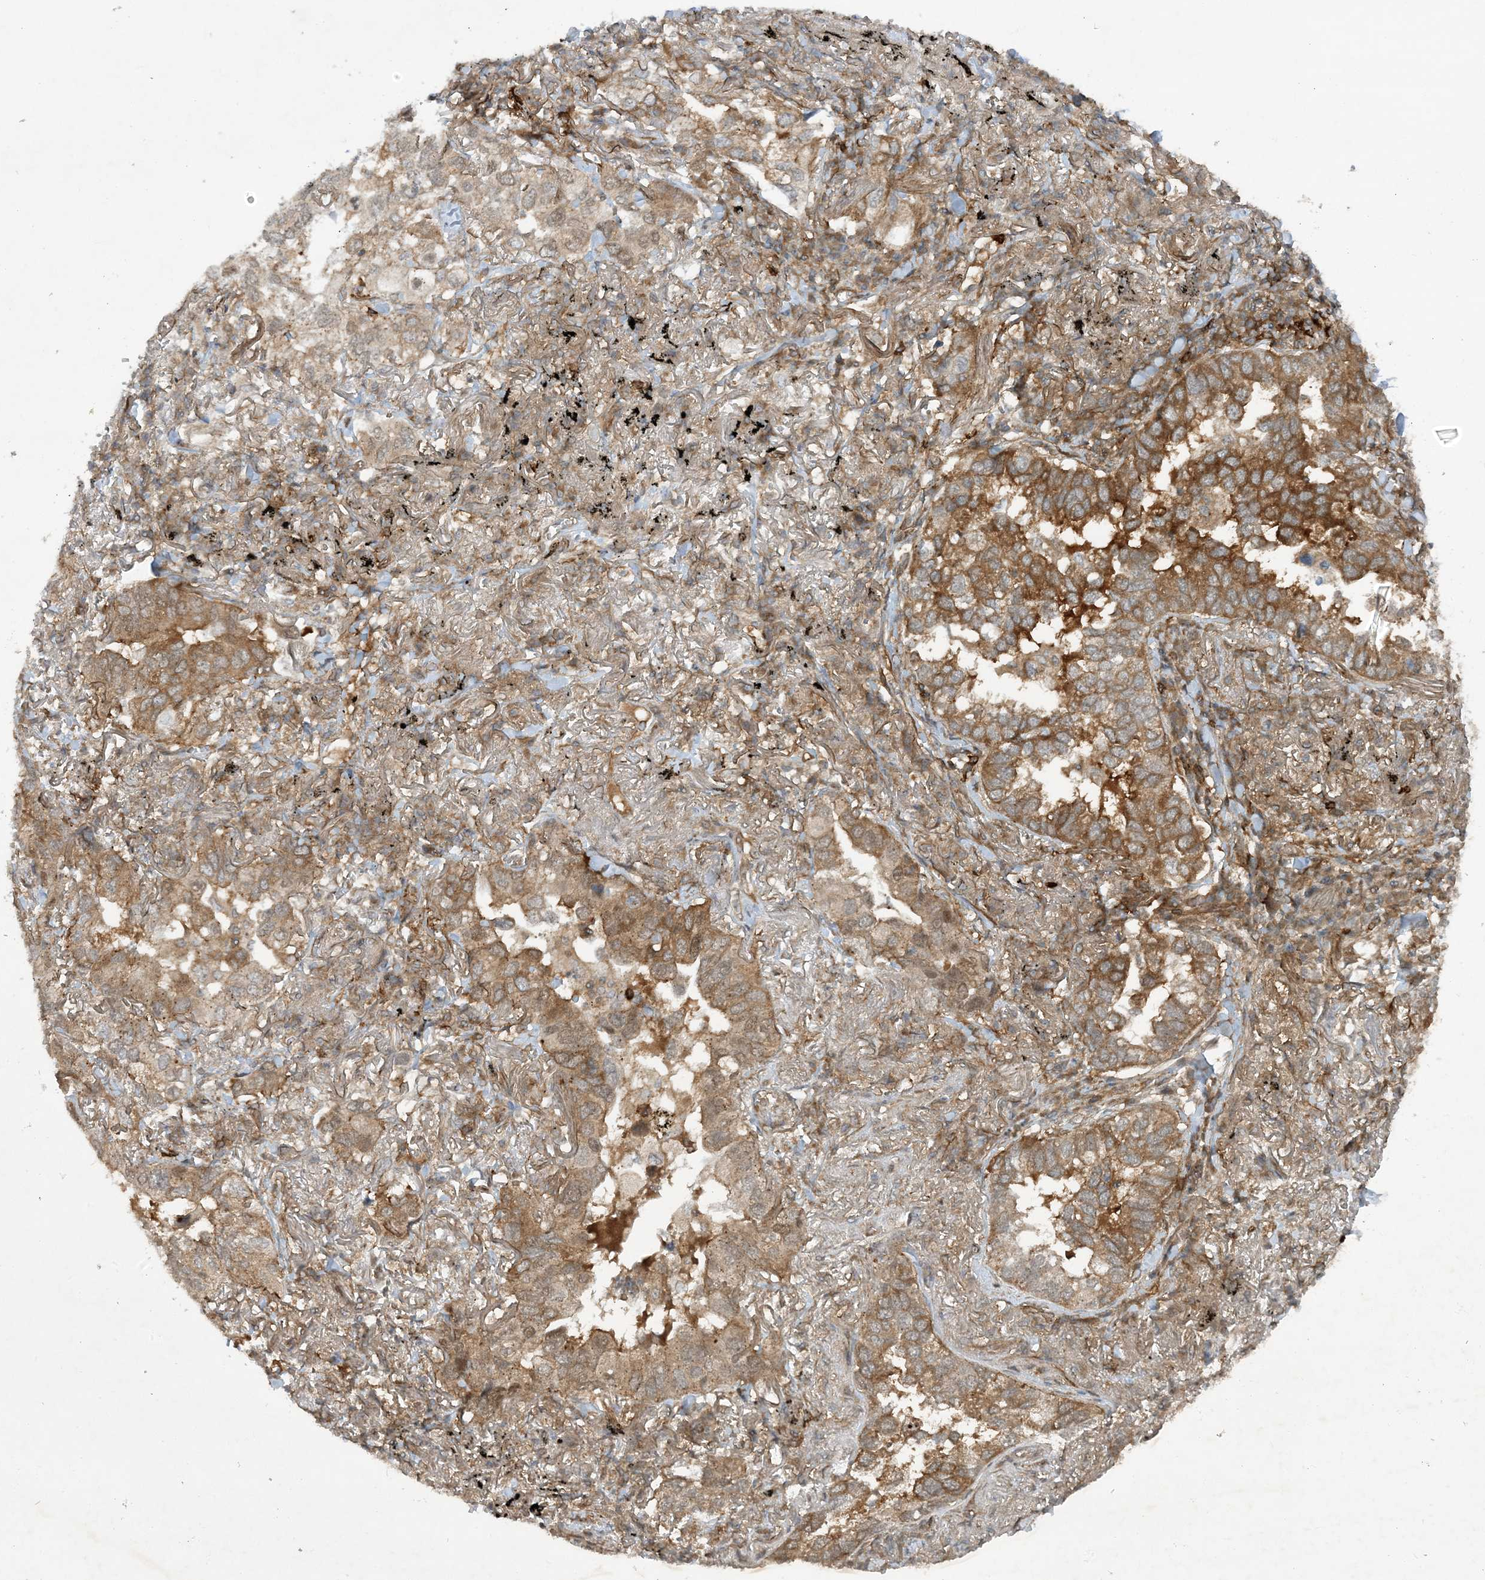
{"staining": {"intensity": "moderate", "quantity": ">75%", "location": "cytoplasmic/membranous"}, "tissue": "lung cancer", "cell_type": "Tumor cells", "image_type": "cancer", "snomed": [{"axis": "morphology", "description": "Adenocarcinoma, NOS"}, {"axis": "topography", "description": "Lung"}], "caption": "Moderate cytoplasmic/membranous protein positivity is present in about >75% of tumor cells in adenocarcinoma (lung).", "gene": "STAM2", "patient": {"sex": "male", "age": 65}}